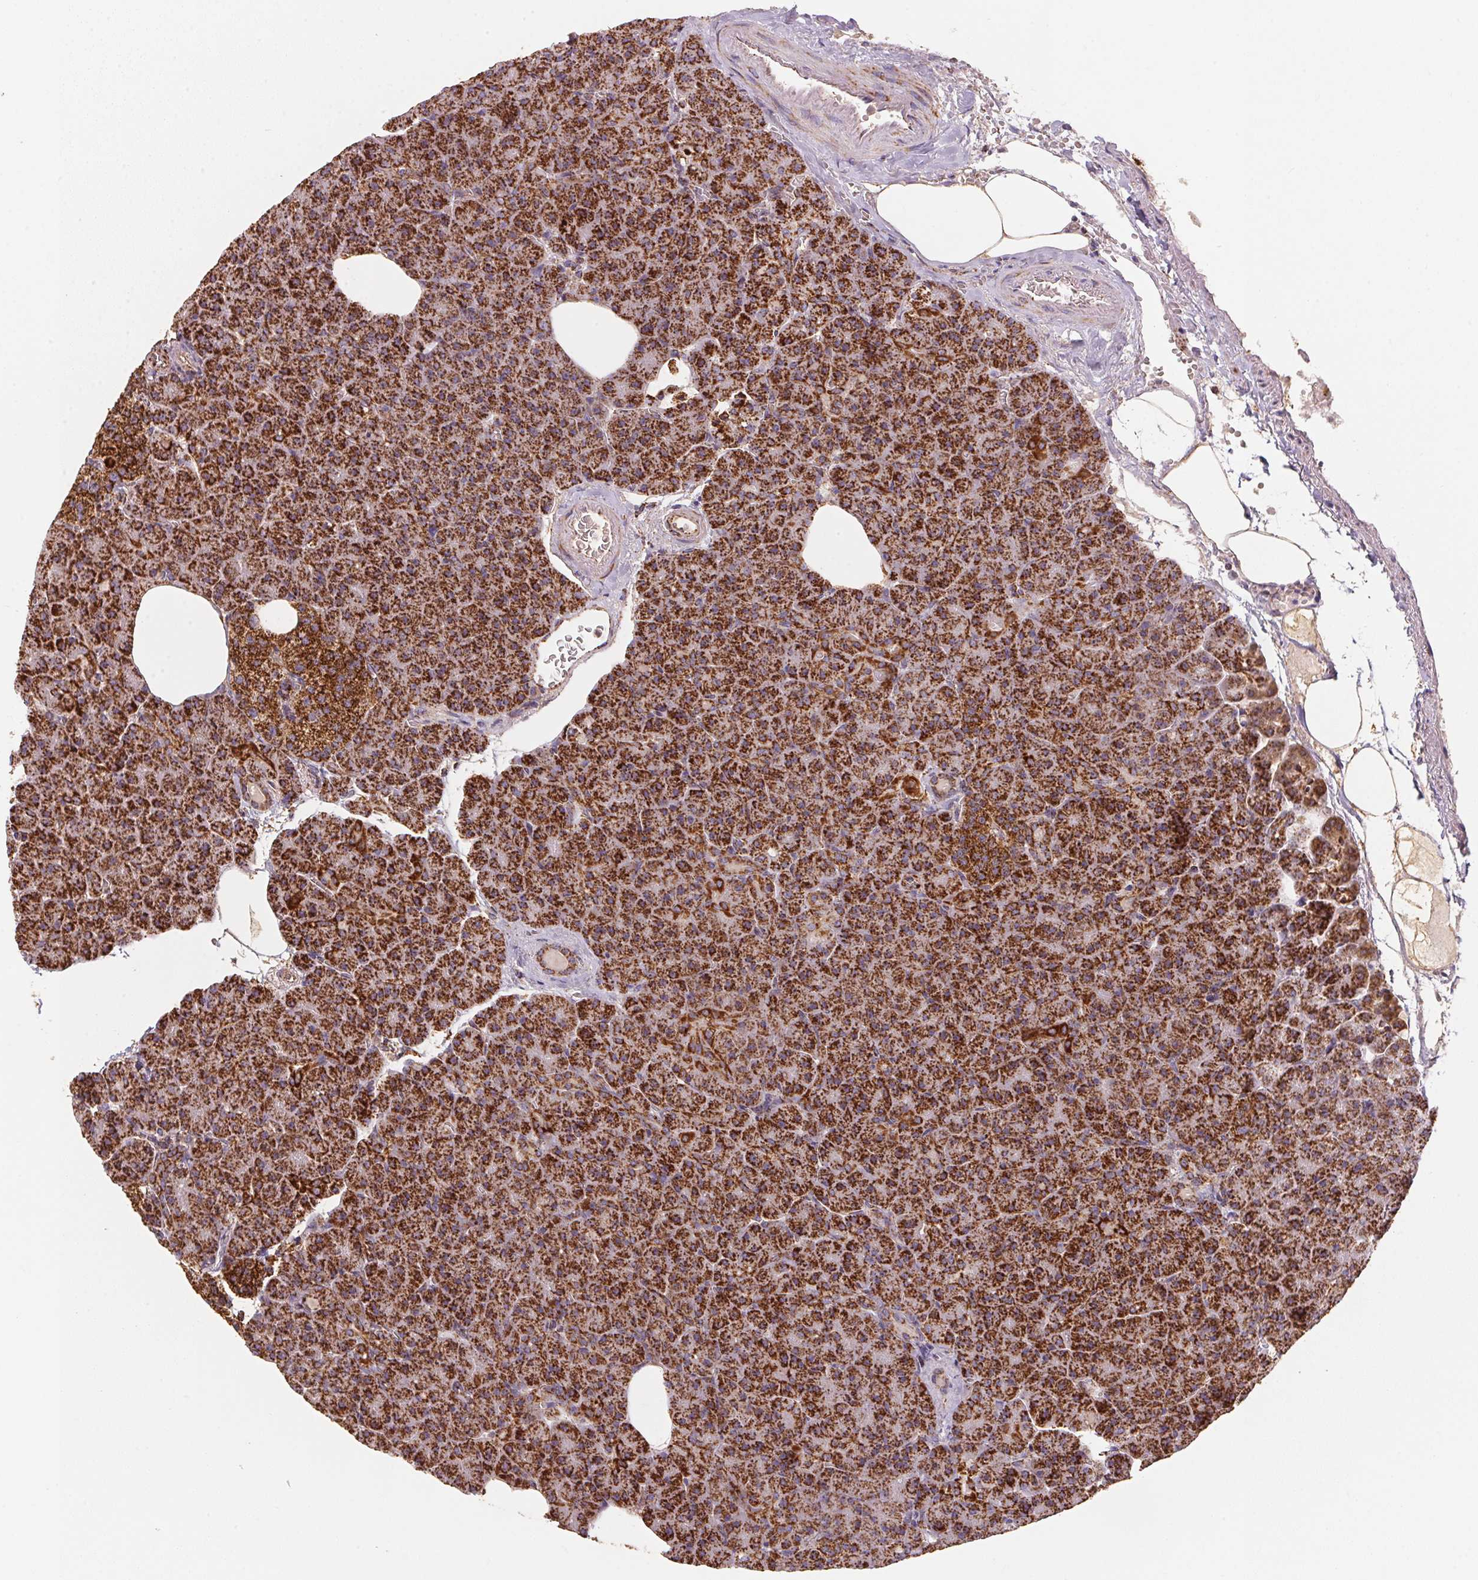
{"staining": {"intensity": "strong", "quantity": ">75%", "location": "cytoplasmic/membranous"}, "tissue": "pancreas", "cell_type": "Exocrine glandular cells", "image_type": "normal", "snomed": [{"axis": "morphology", "description": "Normal tissue, NOS"}, {"axis": "topography", "description": "Pancreas"}], "caption": "Protein expression analysis of unremarkable human pancreas reveals strong cytoplasmic/membranous expression in about >75% of exocrine glandular cells. Nuclei are stained in blue.", "gene": "NDUFS2", "patient": {"sex": "female", "age": 74}}